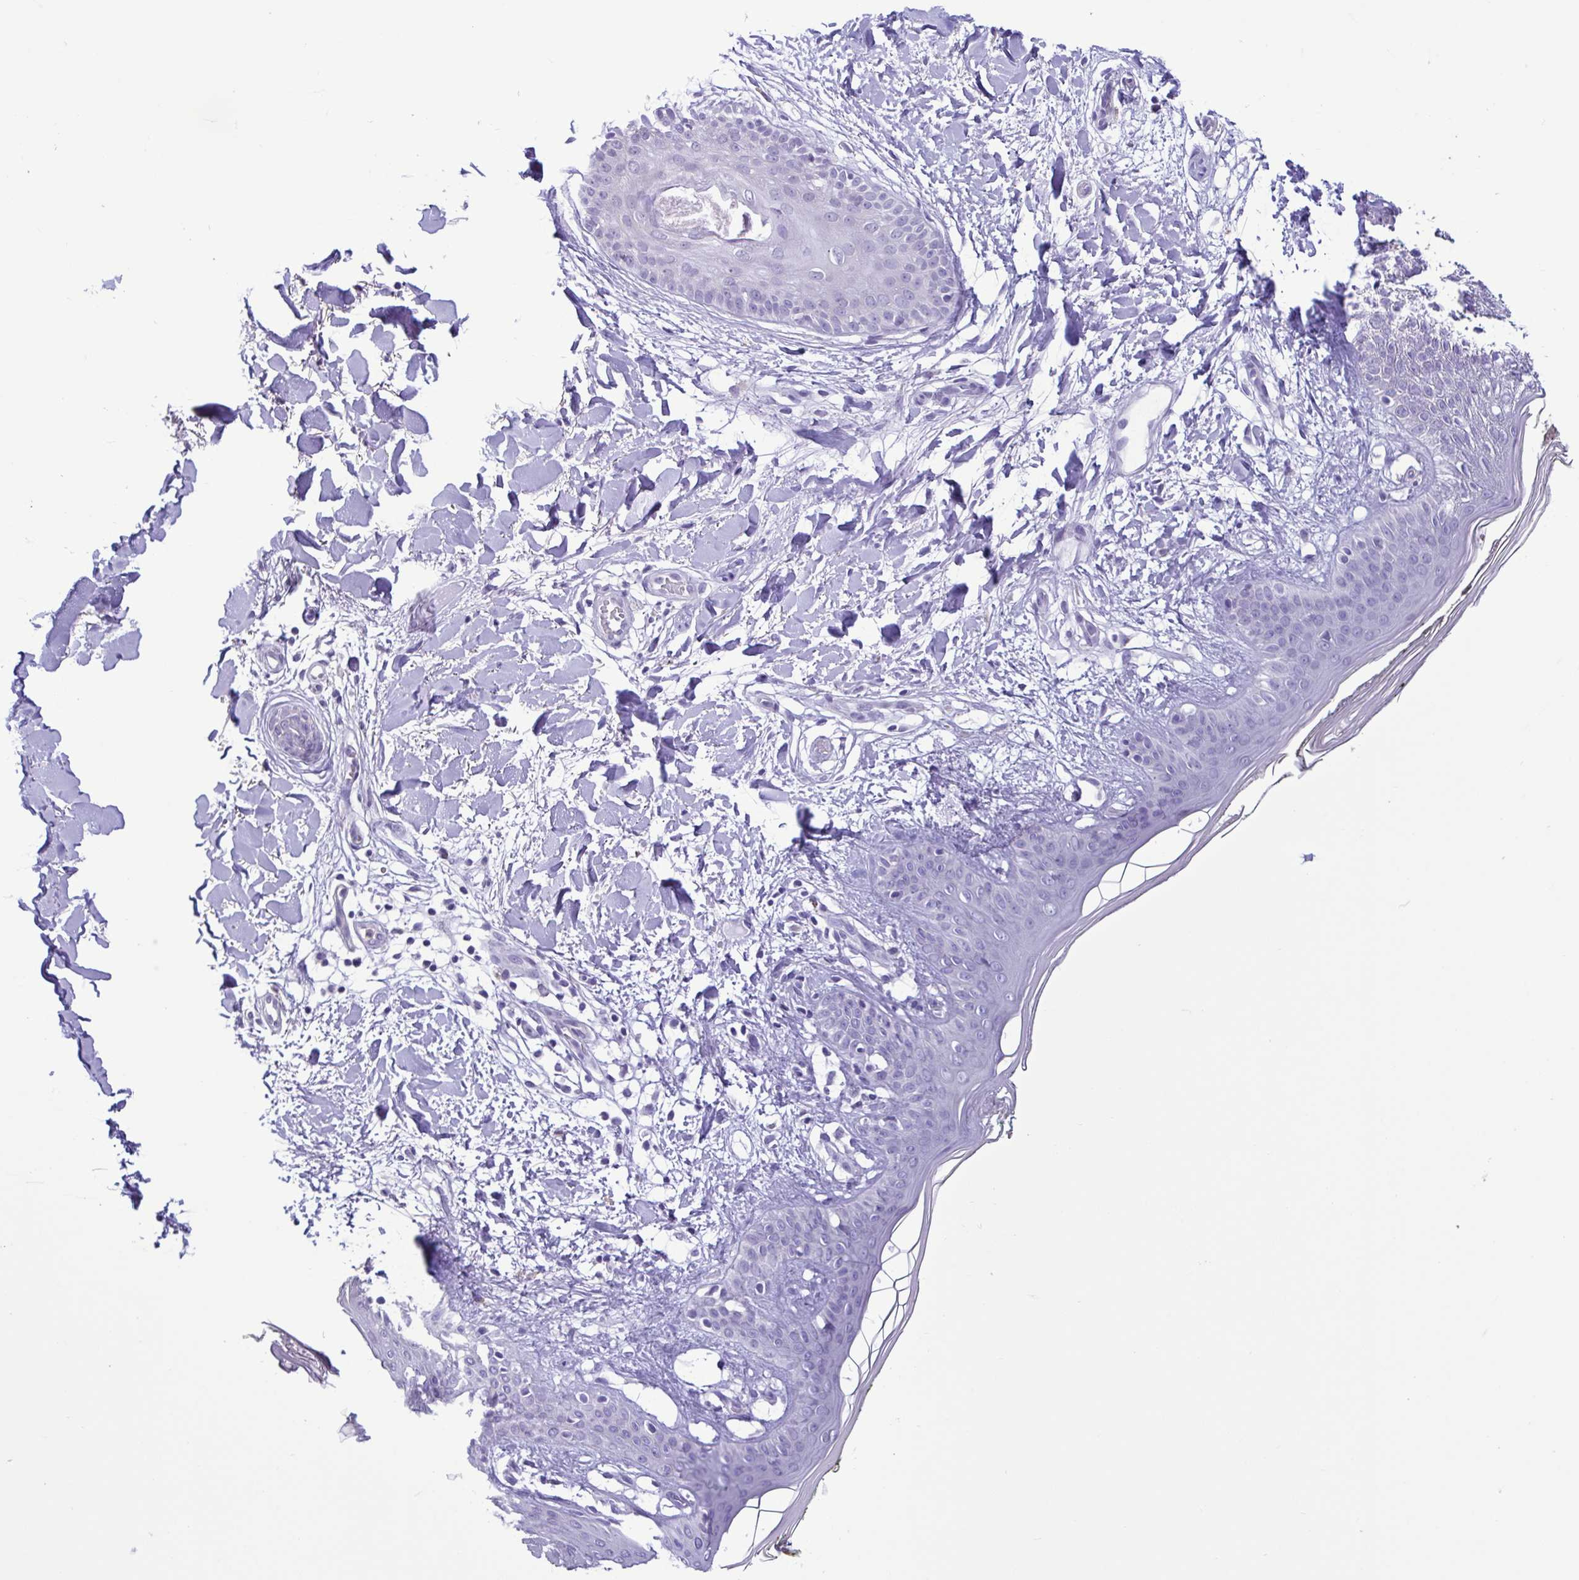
{"staining": {"intensity": "negative", "quantity": "none", "location": "none"}, "tissue": "skin", "cell_type": "Fibroblasts", "image_type": "normal", "snomed": [{"axis": "morphology", "description": "Normal tissue, NOS"}, {"axis": "topography", "description": "Skin"}], "caption": "Immunohistochemistry of benign human skin displays no positivity in fibroblasts.", "gene": "CBY2", "patient": {"sex": "female", "age": 34}}